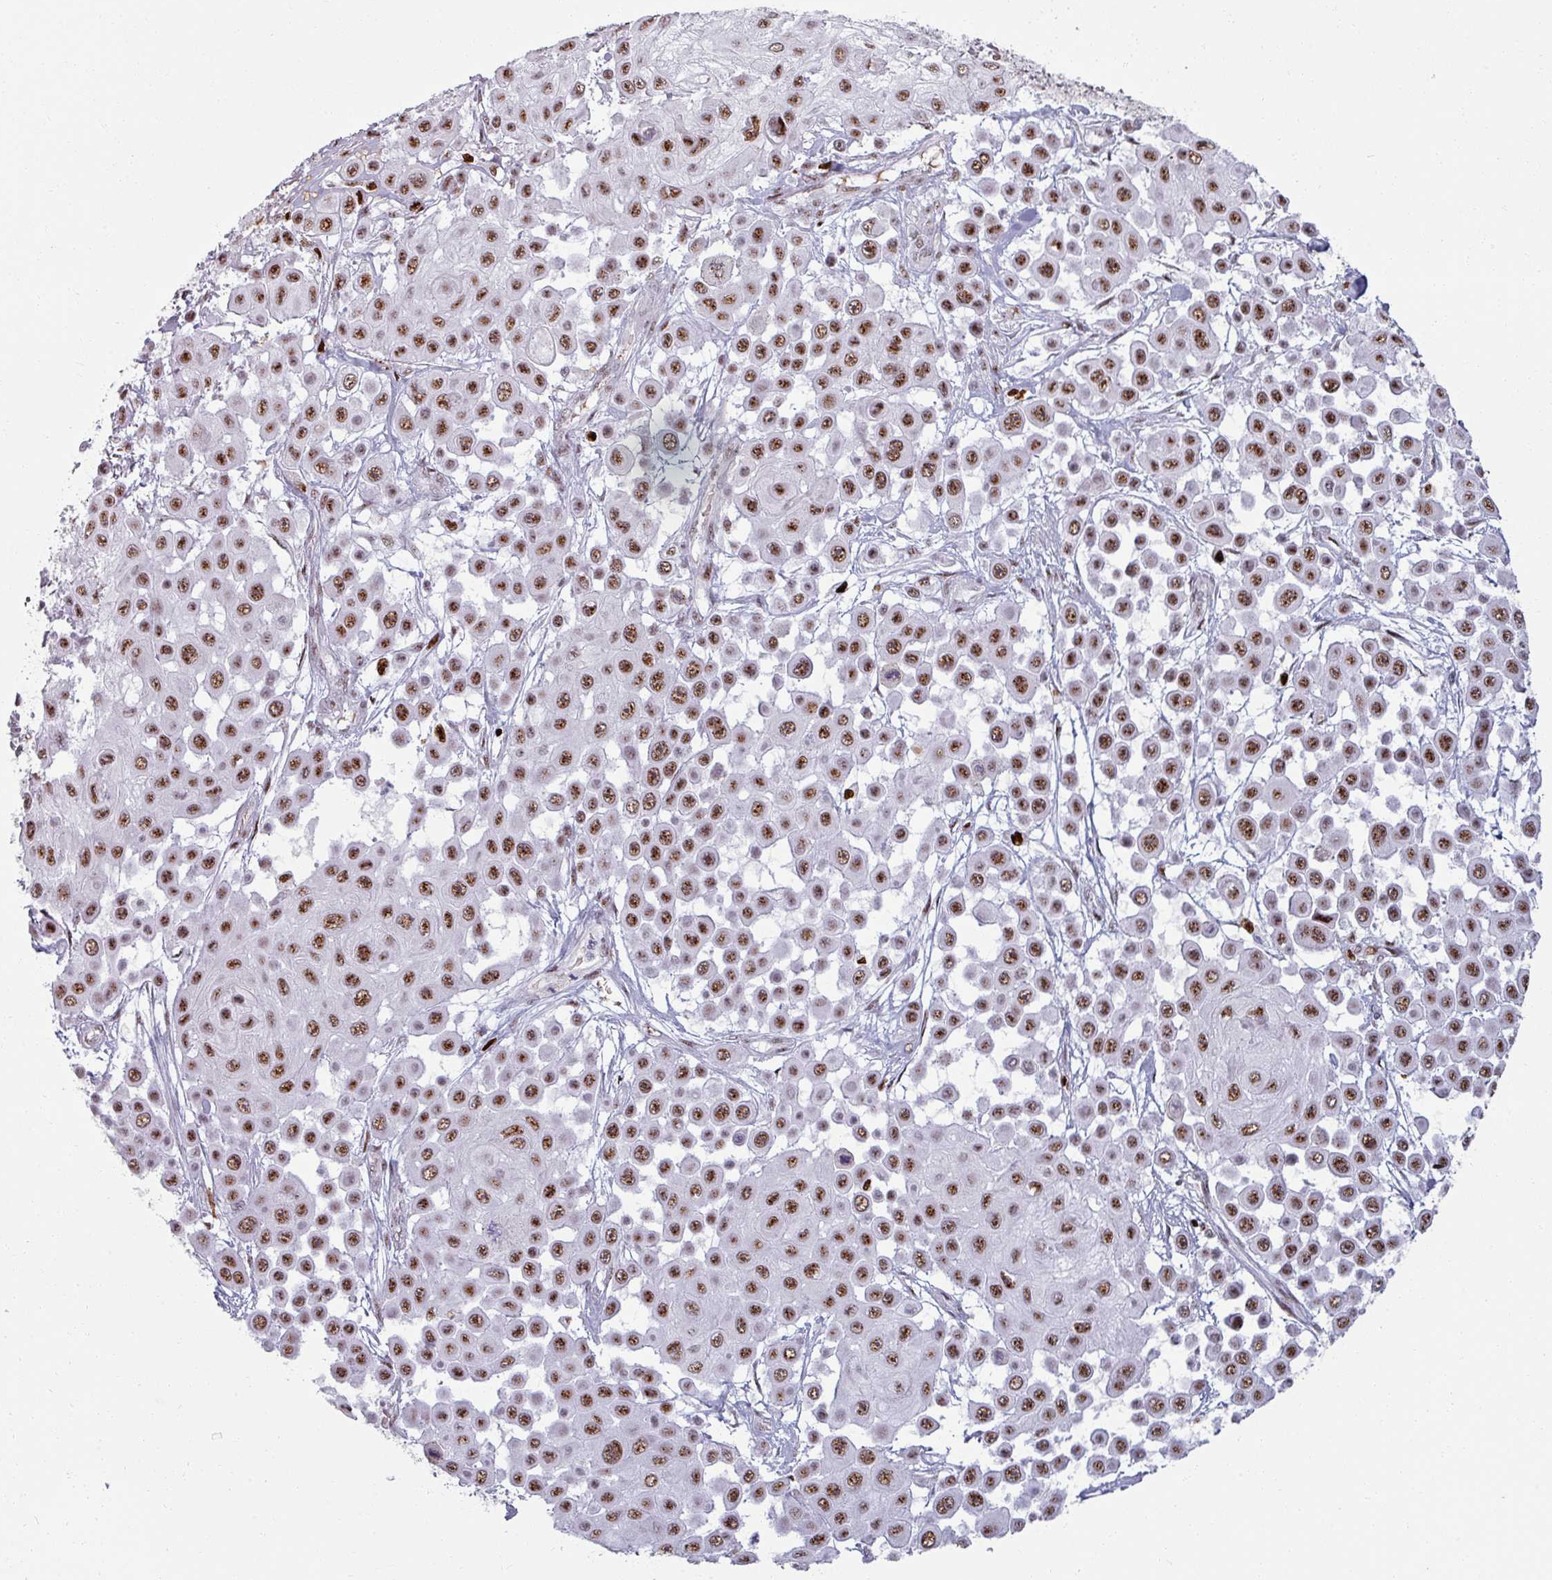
{"staining": {"intensity": "moderate", "quantity": ">75%", "location": "nuclear"}, "tissue": "skin cancer", "cell_type": "Tumor cells", "image_type": "cancer", "snomed": [{"axis": "morphology", "description": "Squamous cell carcinoma, NOS"}, {"axis": "topography", "description": "Skin"}], "caption": "A high-resolution micrograph shows immunohistochemistry (IHC) staining of skin cancer (squamous cell carcinoma), which displays moderate nuclear expression in about >75% of tumor cells.", "gene": "NCOR1", "patient": {"sex": "male", "age": 67}}